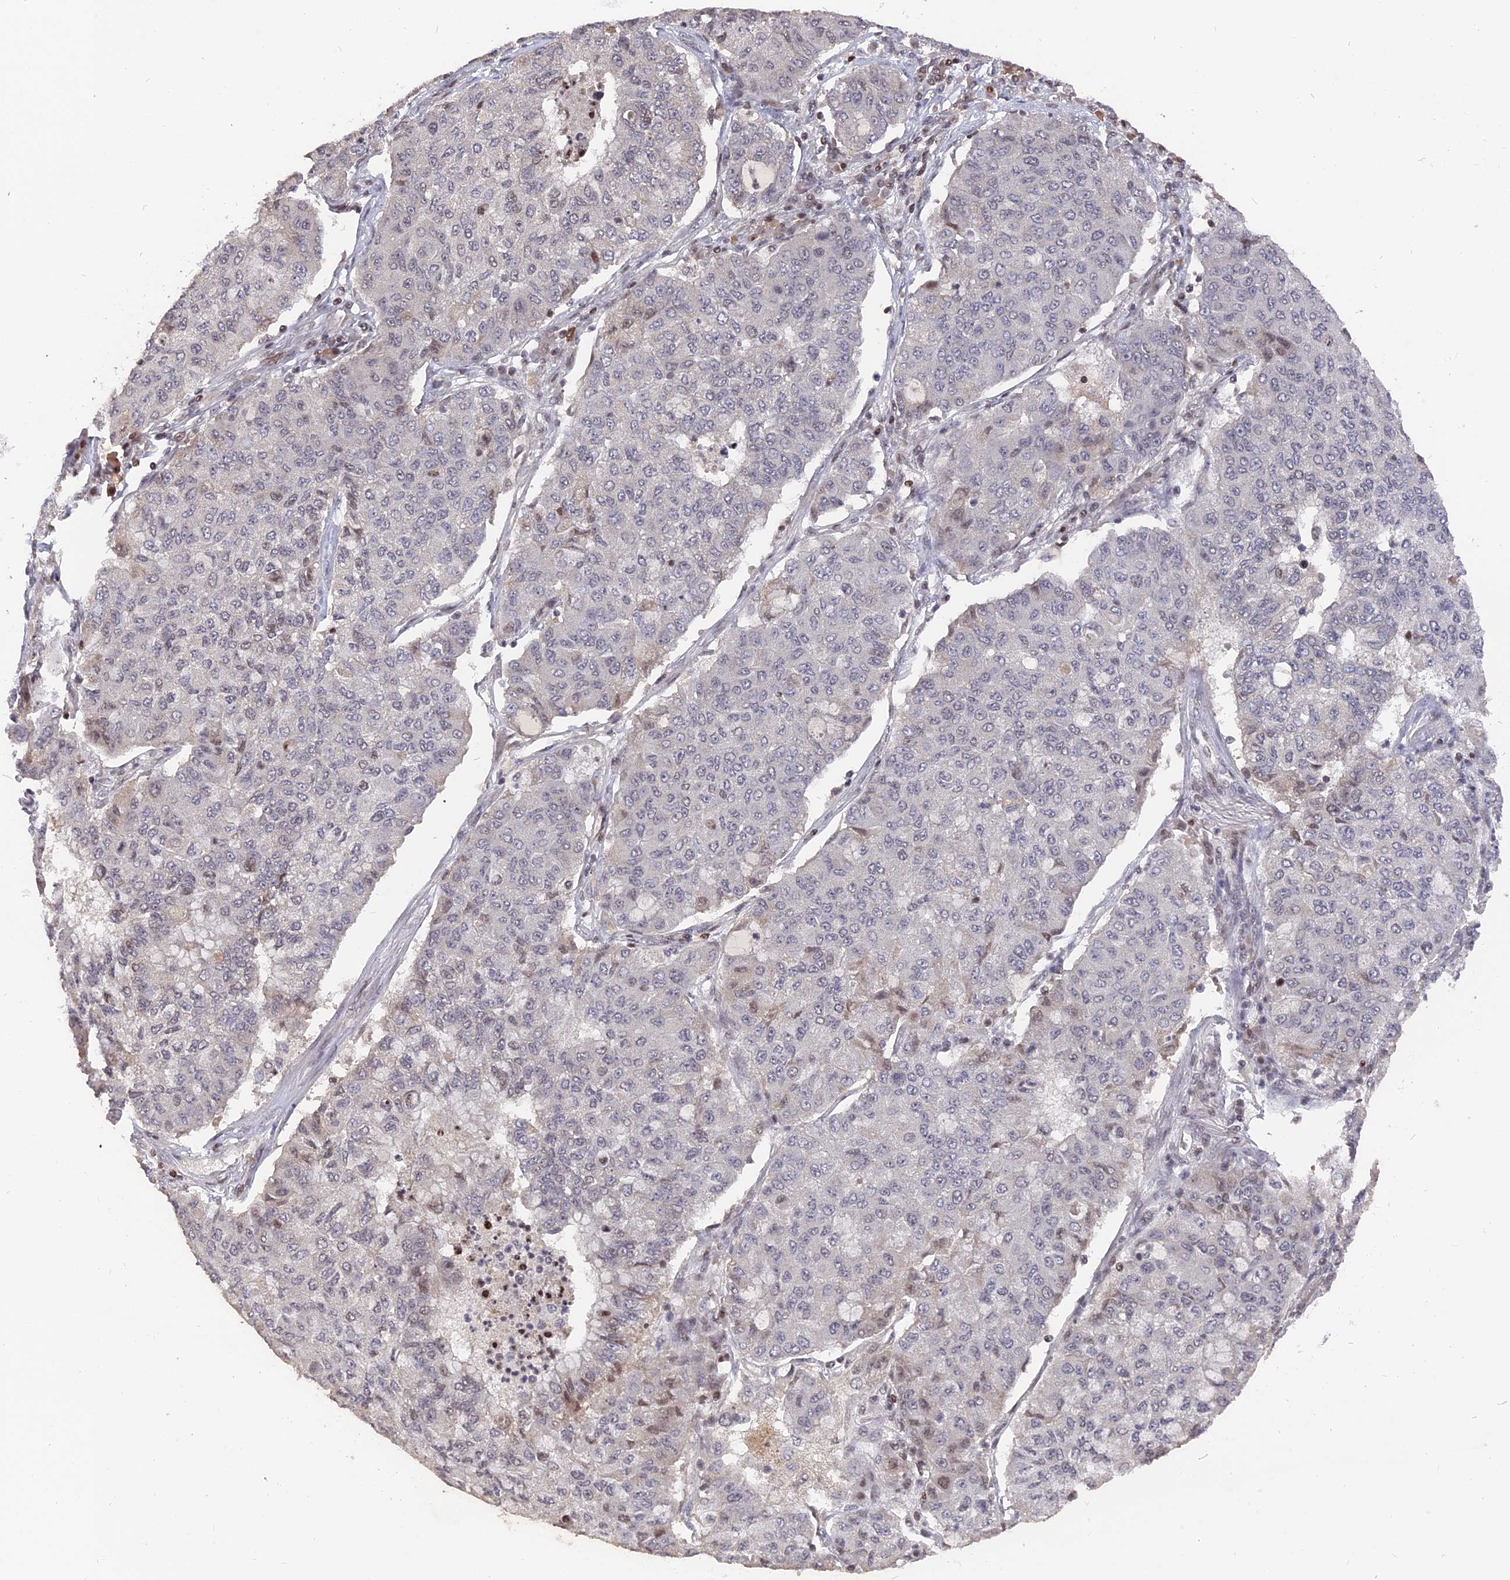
{"staining": {"intensity": "negative", "quantity": "none", "location": "none"}, "tissue": "lung cancer", "cell_type": "Tumor cells", "image_type": "cancer", "snomed": [{"axis": "morphology", "description": "Squamous cell carcinoma, NOS"}, {"axis": "topography", "description": "Lung"}], "caption": "DAB immunohistochemical staining of lung cancer (squamous cell carcinoma) shows no significant positivity in tumor cells.", "gene": "NR1H3", "patient": {"sex": "male", "age": 74}}